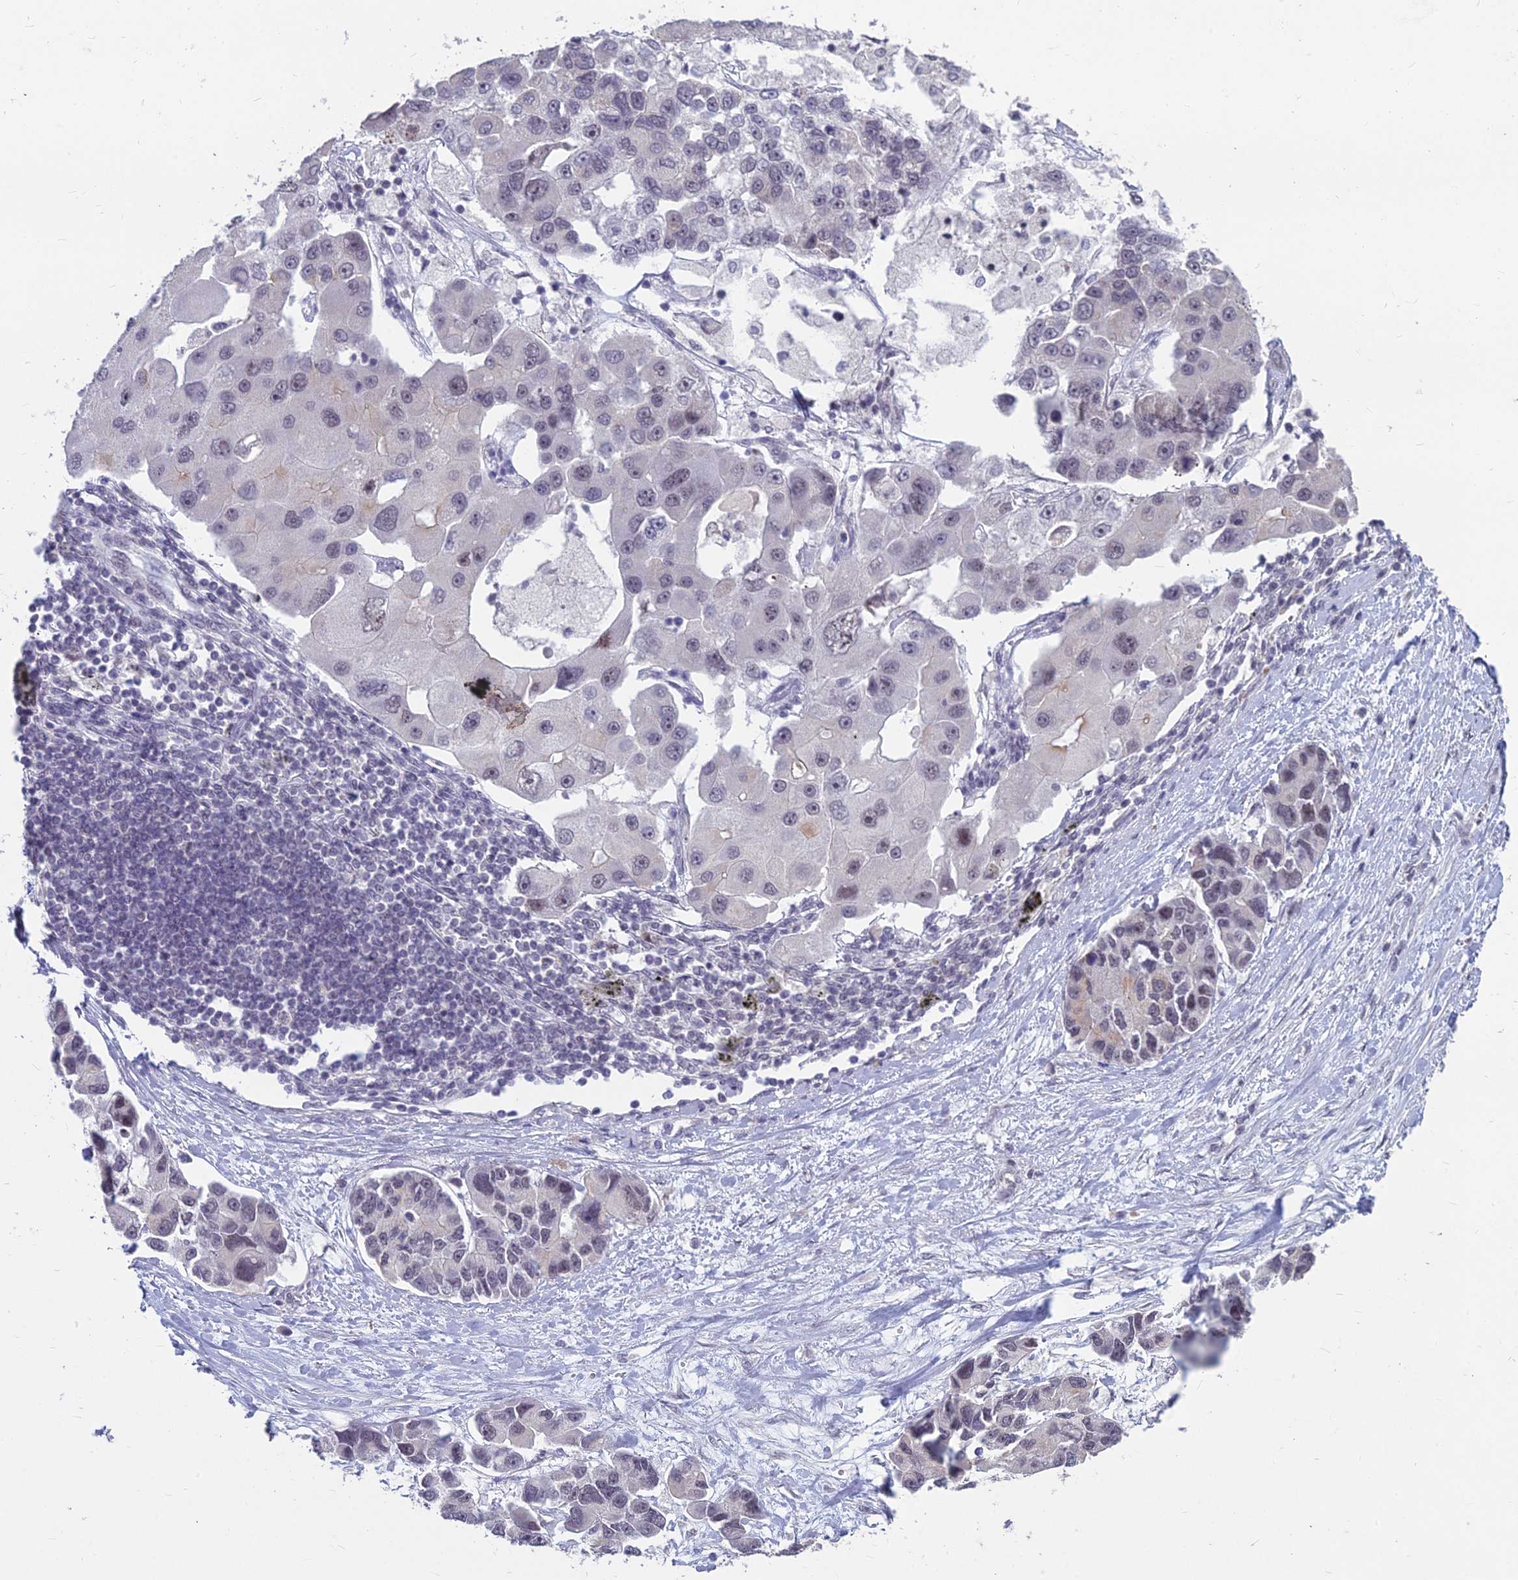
{"staining": {"intensity": "moderate", "quantity": "<25%", "location": "nuclear"}, "tissue": "lung cancer", "cell_type": "Tumor cells", "image_type": "cancer", "snomed": [{"axis": "morphology", "description": "Adenocarcinoma, NOS"}, {"axis": "topography", "description": "Lung"}], "caption": "Approximately <25% of tumor cells in human adenocarcinoma (lung) reveal moderate nuclear protein positivity as visualized by brown immunohistochemical staining.", "gene": "KAT7", "patient": {"sex": "female", "age": 54}}